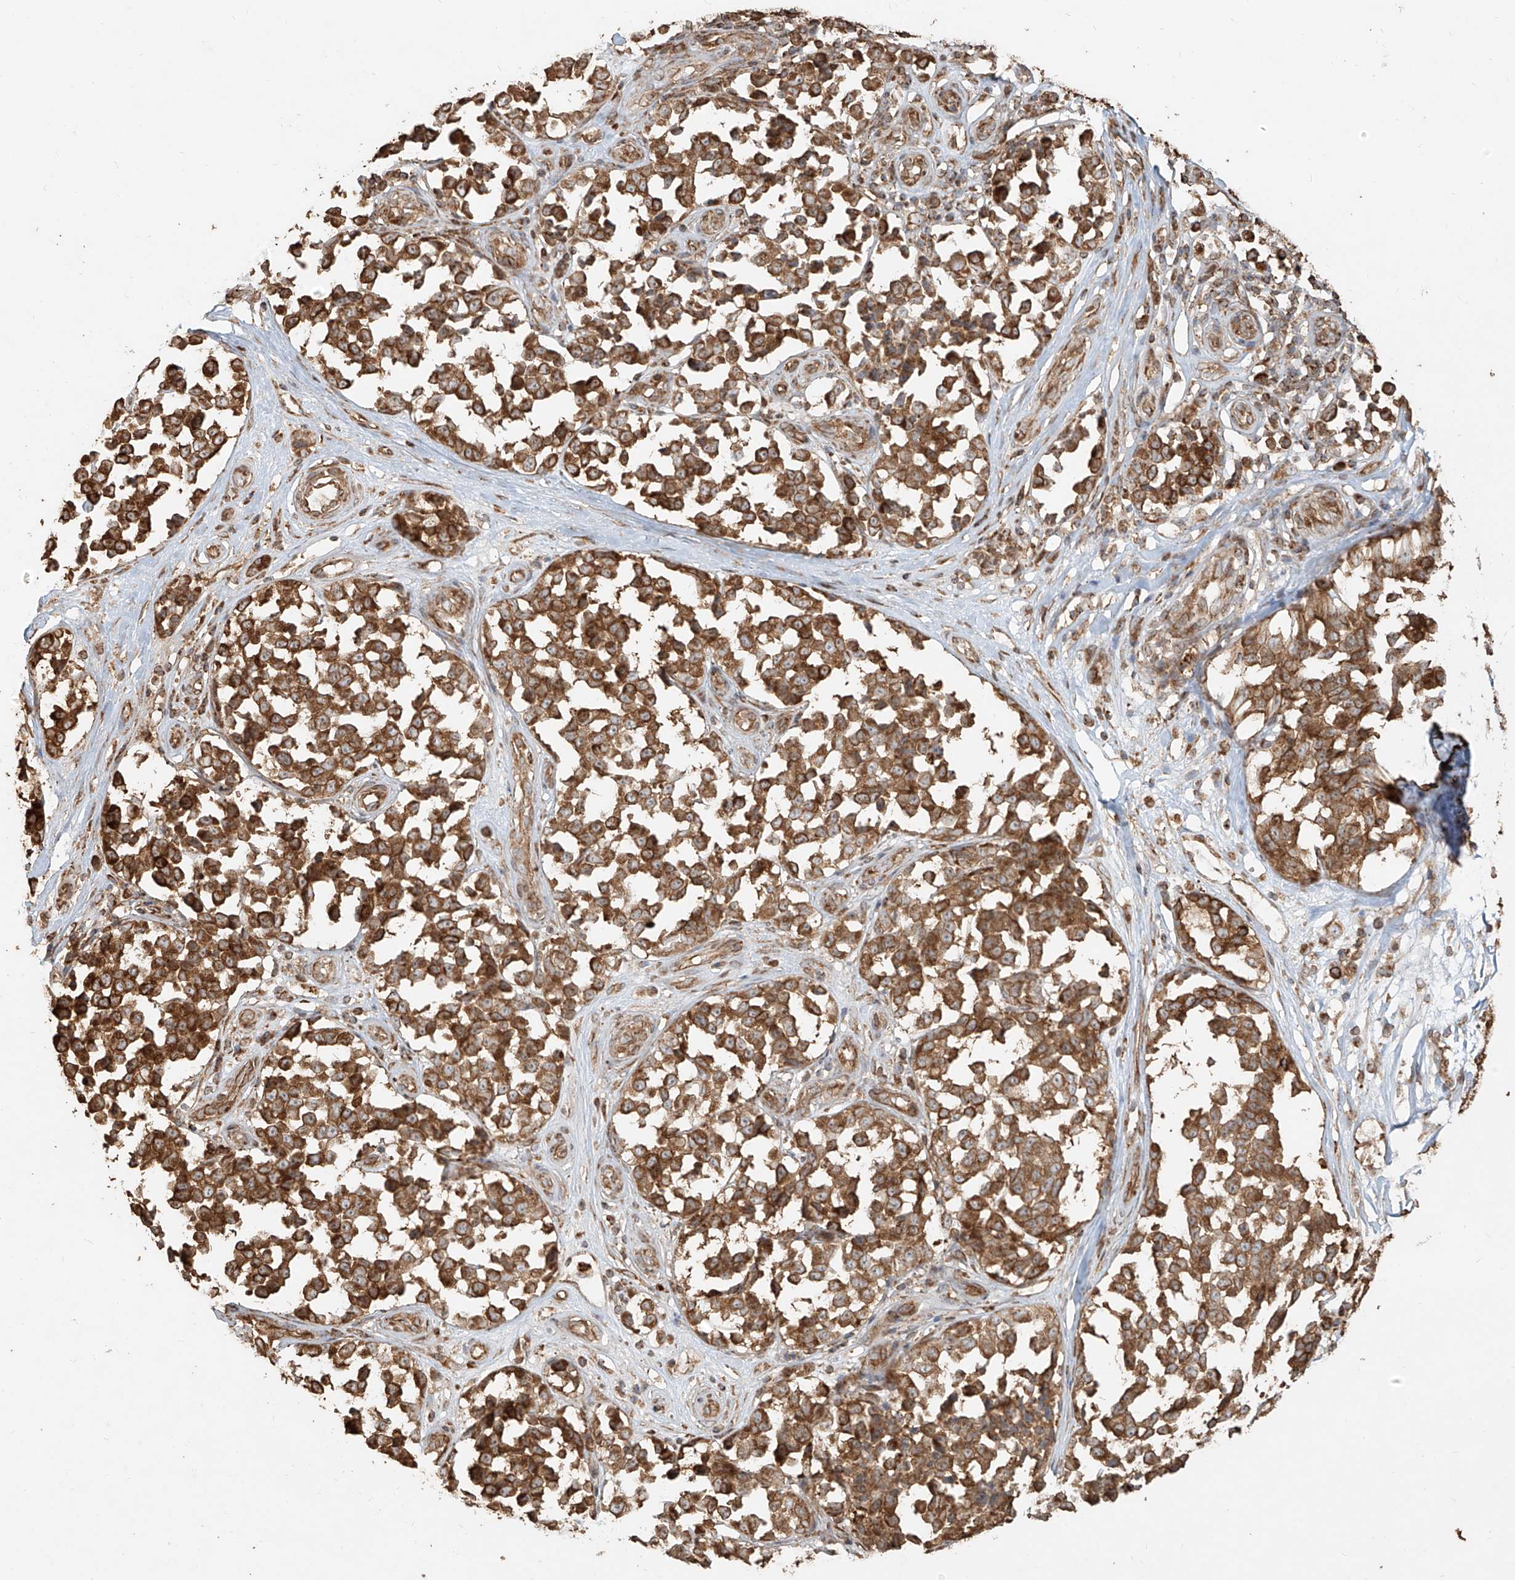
{"staining": {"intensity": "moderate", "quantity": ">75%", "location": "cytoplasmic/membranous"}, "tissue": "melanoma", "cell_type": "Tumor cells", "image_type": "cancer", "snomed": [{"axis": "morphology", "description": "Malignant melanoma, NOS"}, {"axis": "topography", "description": "Skin"}], "caption": "A medium amount of moderate cytoplasmic/membranous staining is appreciated in approximately >75% of tumor cells in malignant melanoma tissue.", "gene": "EFNB1", "patient": {"sex": "female", "age": 64}}